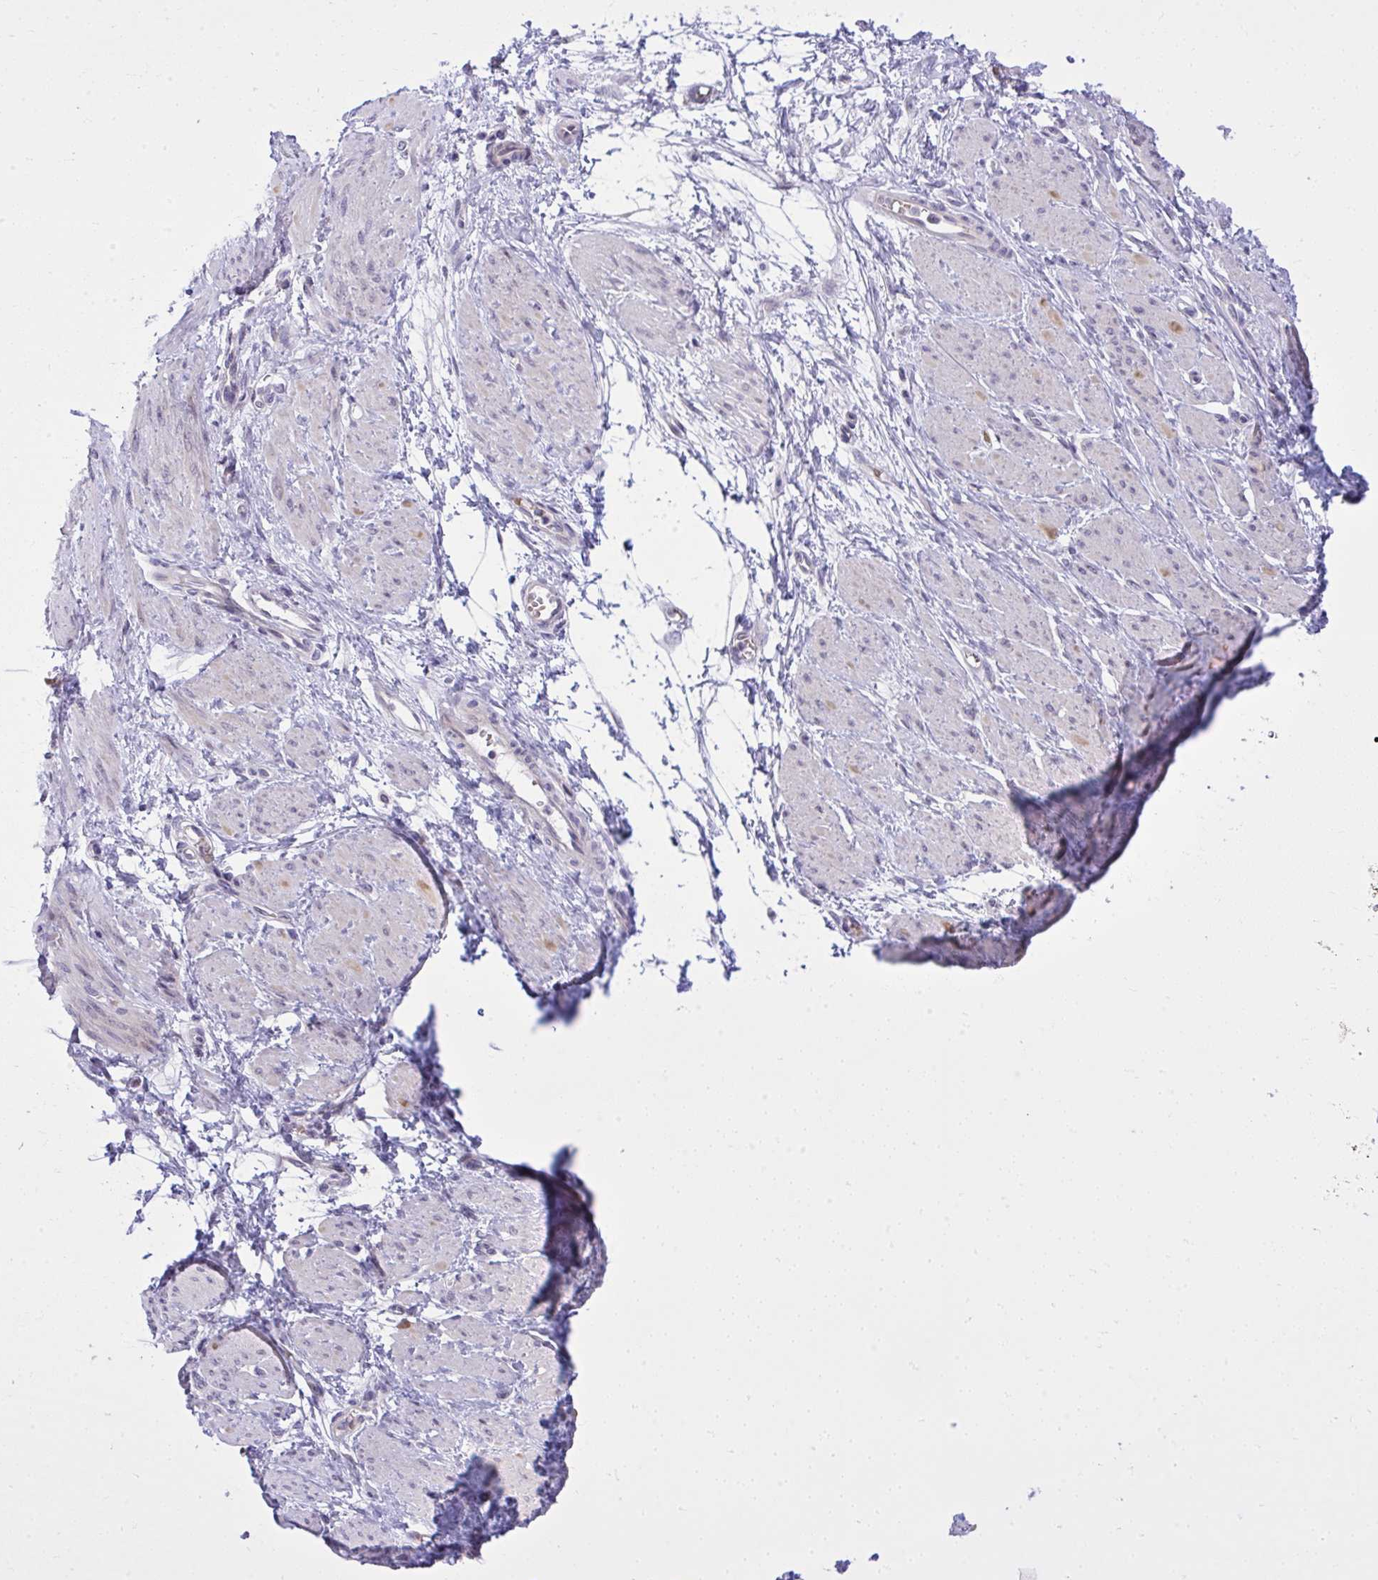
{"staining": {"intensity": "weak", "quantity": "<25%", "location": "cytoplasmic/membranous"}, "tissue": "smooth muscle", "cell_type": "Smooth muscle cells", "image_type": "normal", "snomed": [{"axis": "morphology", "description": "Normal tissue, NOS"}, {"axis": "topography", "description": "Smooth muscle"}, {"axis": "topography", "description": "Uterus"}], "caption": "Immunohistochemistry (IHC) micrograph of unremarkable smooth muscle: smooth muscle stained with DAB (3,3'-diaminobenzidine) reveals no significant protein staining in smooth muscle cells.", "gene": "DPY19L1", "patient": {"sex": "female", "age": 39}}